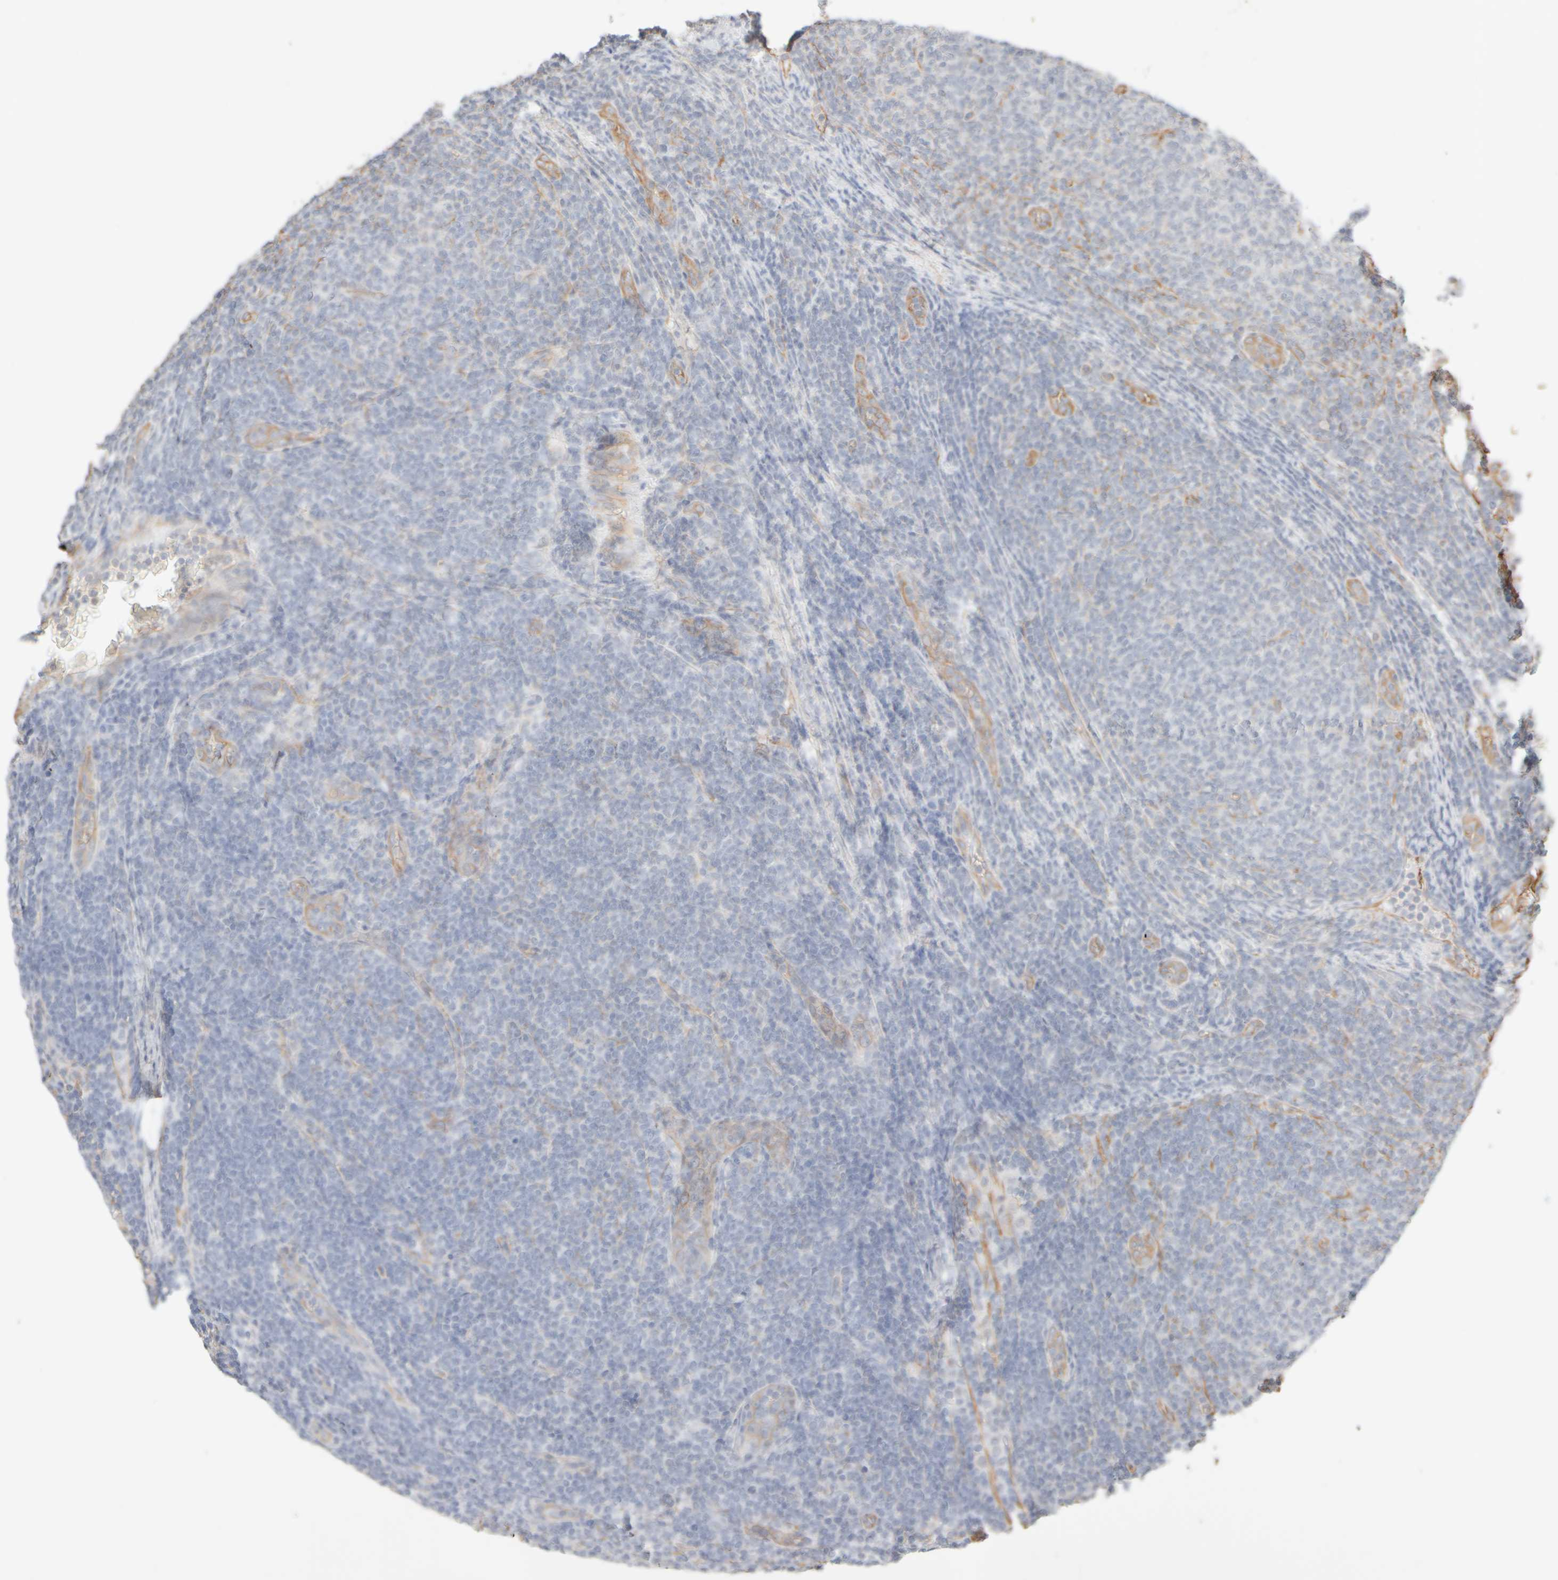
{"staining": {"intensity": "negative", "quantity": "none", "location": "none"}, "tissue": "lymphoma", "cell_type": "Tumor cells", "image_type": "cancer", "snomed": [{"axis": "morphology", "description": "Malignant lymphoma, non-Hodgkin's type, Low grade"}, {"axis": "topography", "description": "Lymph node"}], "caption": "This is an IHC micrograph of human low-grade malignant lymphoma, non-Hodgkin's type. There is no expression in tumor cells.", "gene": "KRT15", "patient": {"sex": "male", "age": 66}}